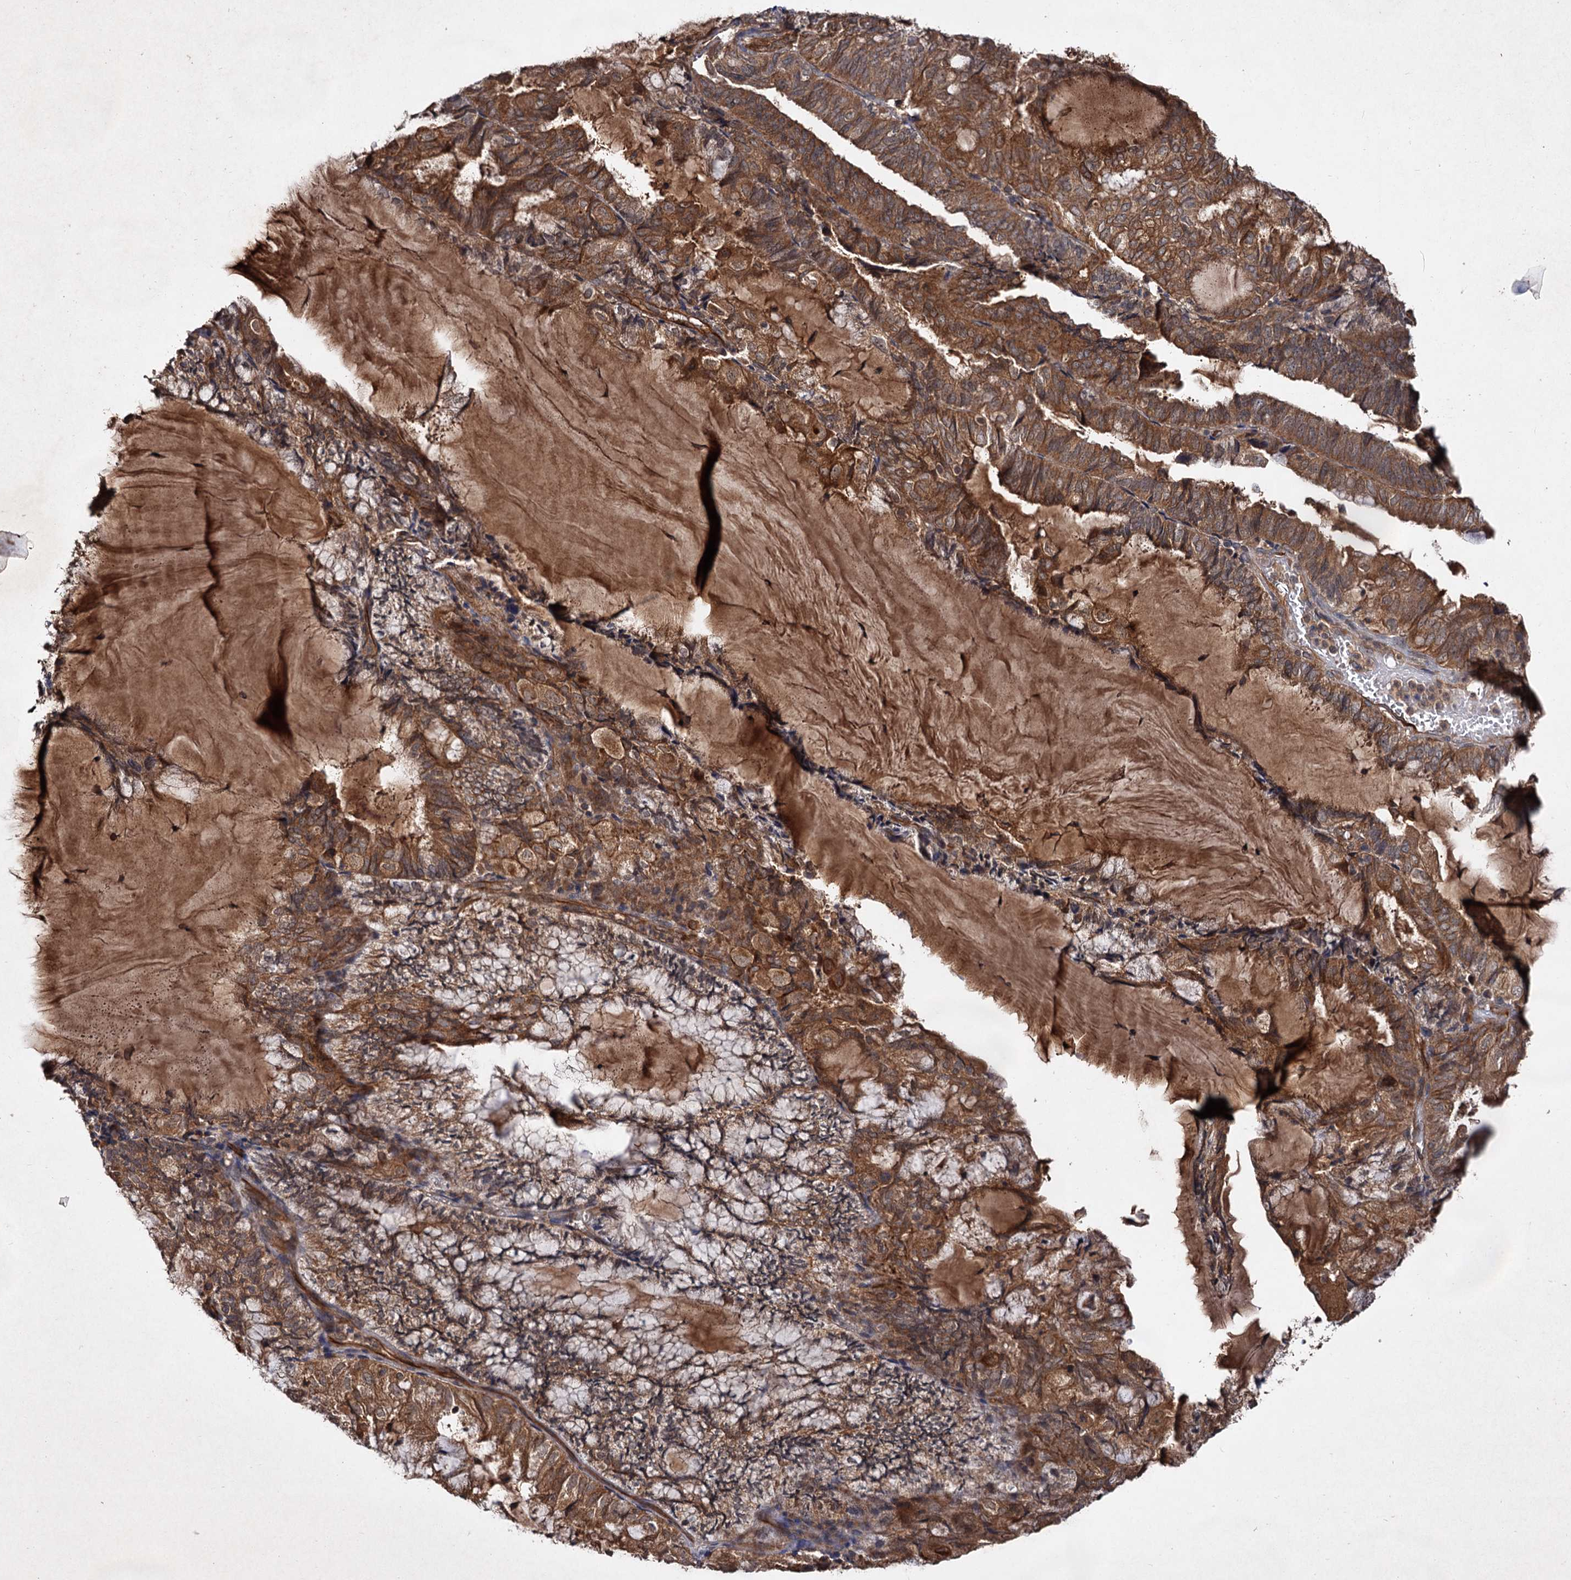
{"staining": {"intensity": "moderate", "quantity": ">75%", "location": "cytoplasmic/membranous"}, "tissue": "endometrial cancer", "cell_type": "Tumor cells", "image_type": "cancer", "snomed": [{"axis": "morphology", "description": "Adenocarcinoma, NOS"}, {"axis": "topography", "description": "Endometrium"}], "caption": "Protein analysis of endometrial cancer tissue demonstrates moderate cytoplasmic/membranous positivity in about >75% of tumor cells. The staining was performed using DAB to visualize the protein expression in brown, while the nuclei were stained in blue with hematoxylin (Magnification: 20x).", "gene": "TEX9", "patient": {"sex": "female", "age": 81}}